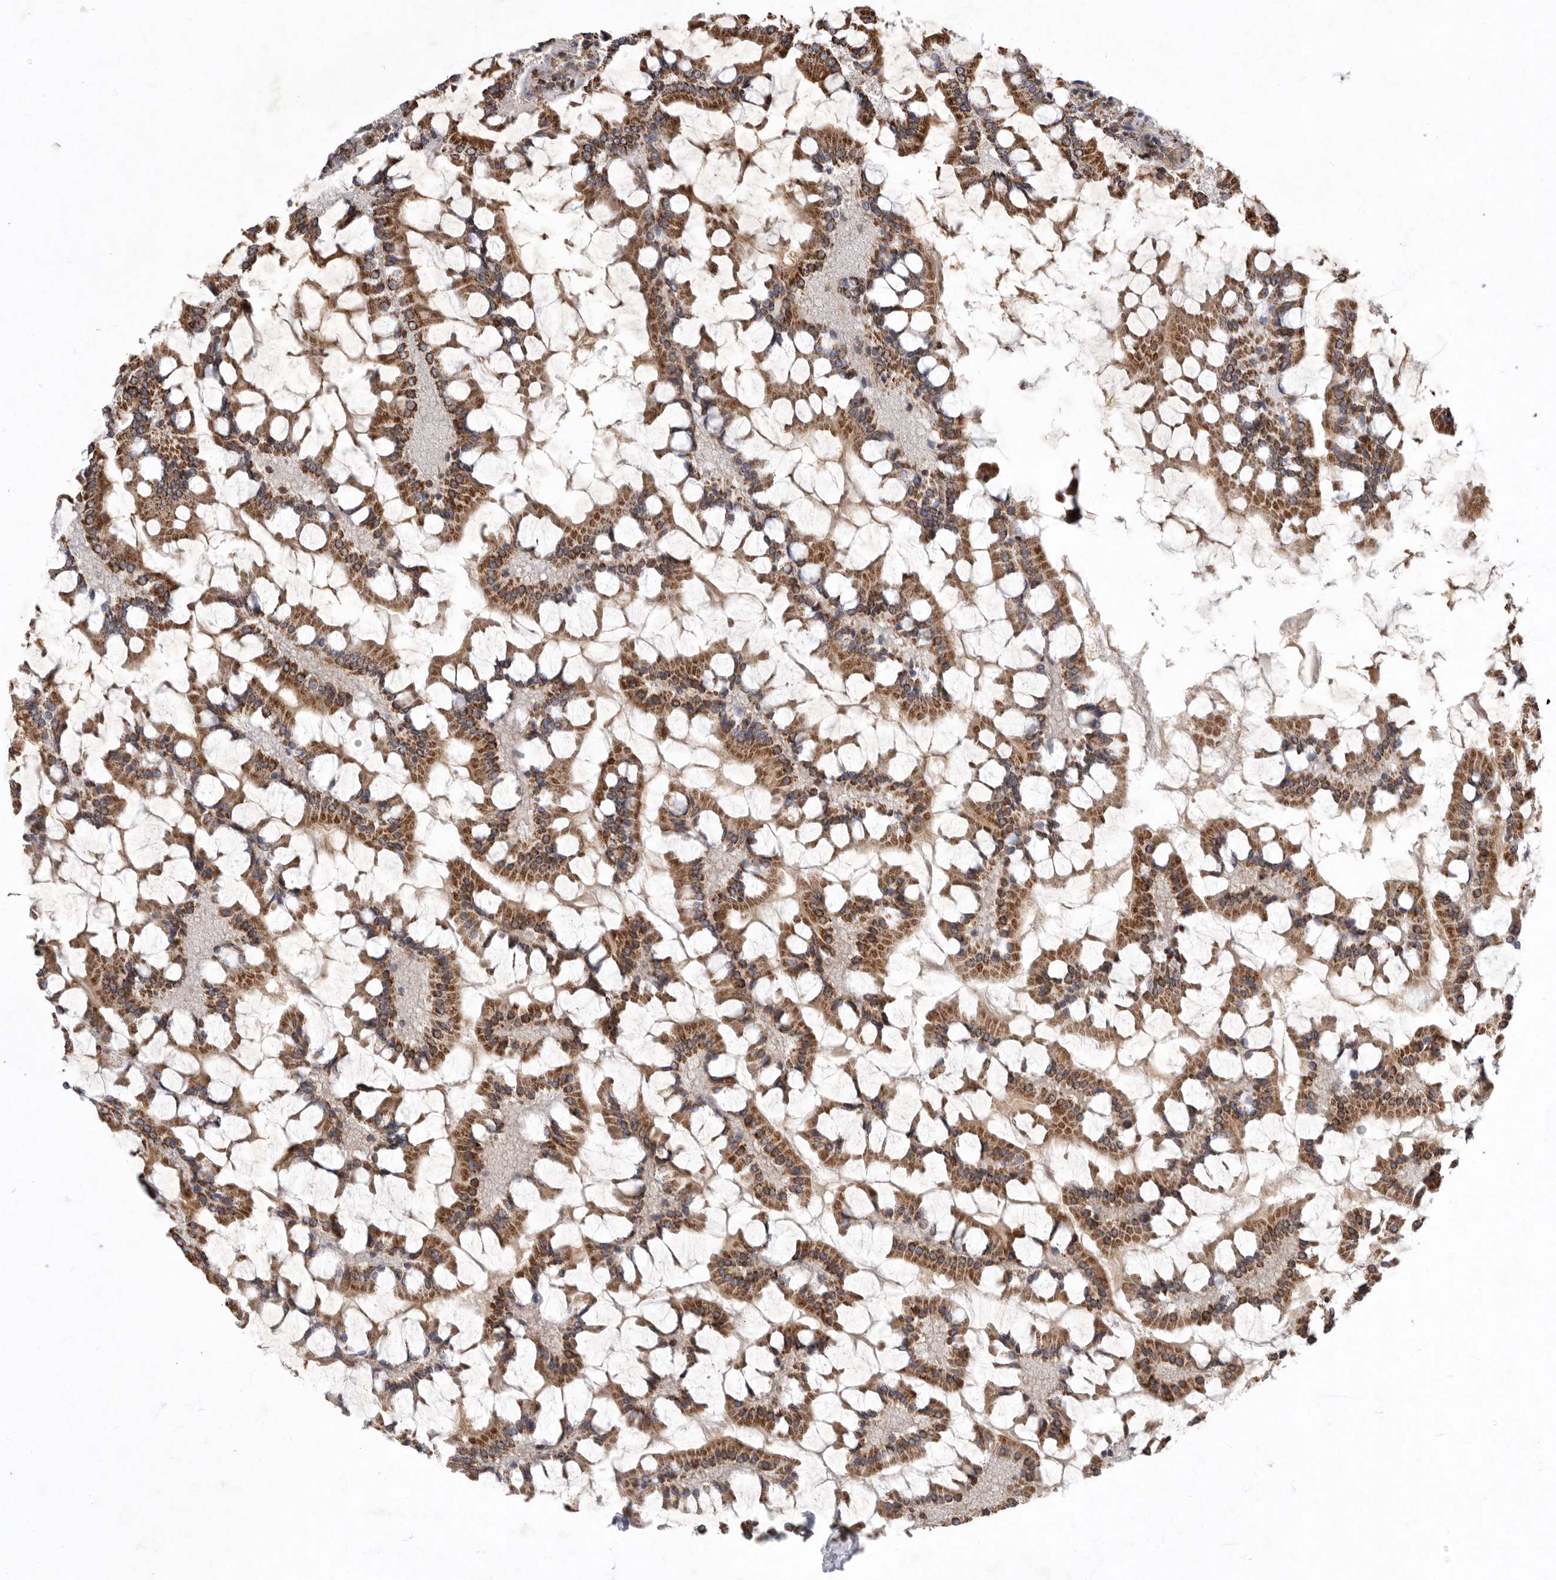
{"staining": {"intensity": "strong", "quantity": "25%-75%", "location": "cytoplasmic/membranous"}, "tissue": "small intestine", "cell_type": "Glandular cells", "image_type": "normal", "snomed": [{"axis": "morphology", "description": "Normal tissue, NOS"}, {"axis": "topography", "description": "Small intestine"}], "caption": "A high-resolution micrograph shows immunohistochemistry staining of normal small intestine, which demonstrates strong cytoplasmic/membranous expression in approximately 25%-75% of glandular cells.", "gene": "MPZL1", "patient": {"sex": "male", "age": 41}}